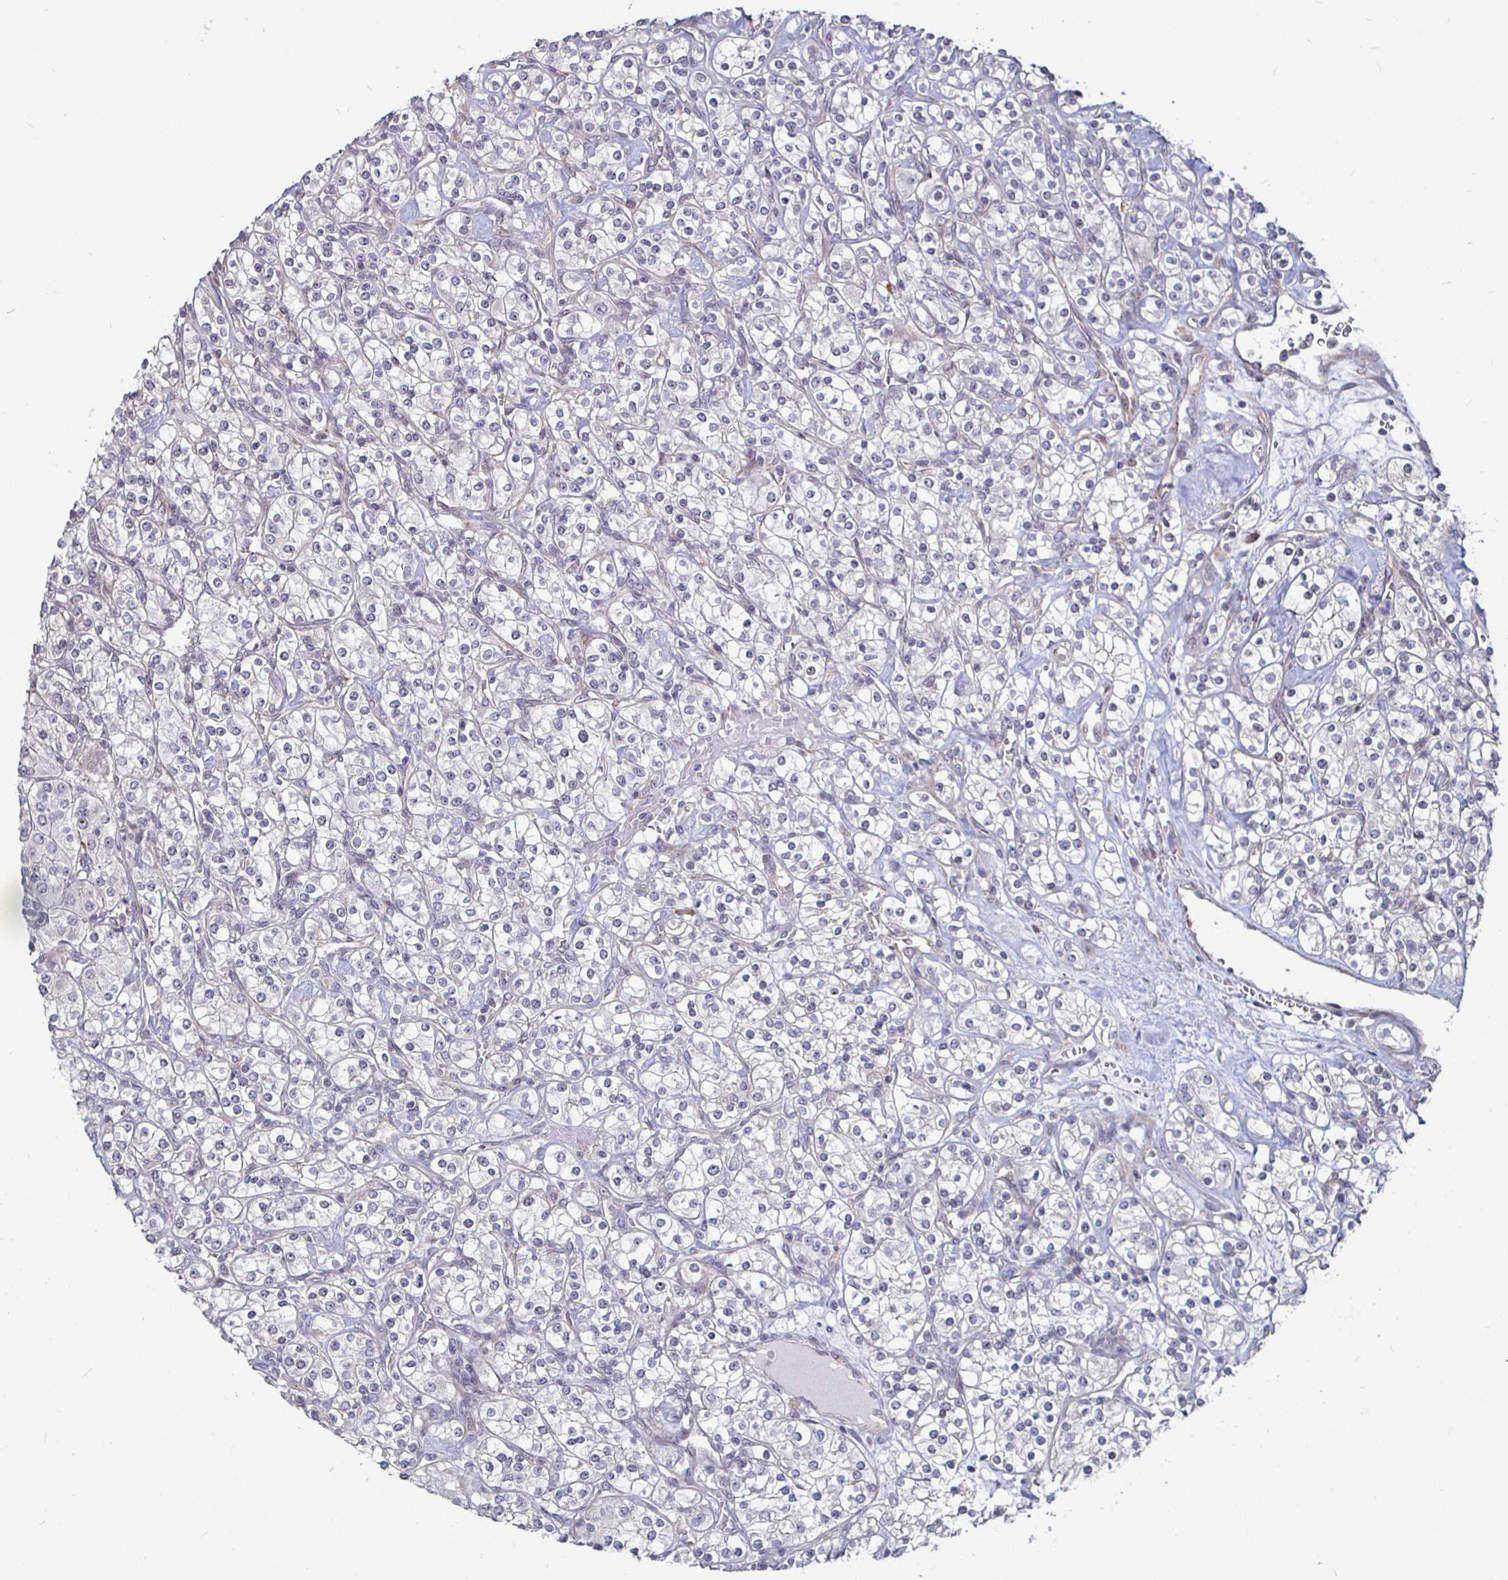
{"staining": {"intensity": "negative", "quantity": "none", "location": "none"}, "tissue": "renal cancer", "cell_type": "Tumor cells", "image_type": "cancer", "snomed": [{"axis": "morphology", "description": "Adenocarcinoma, NOS"}, {"axis": "topography", "description": "Kidney"}], "caption": "DAB (3,3'-diaminobenzidine) immunohistochemical staining of renal adenocarcinoma exhibits no significant expression in tumor cells.", "gene": "CAPN11", "patient": {"sex": "male", "age": 77}}